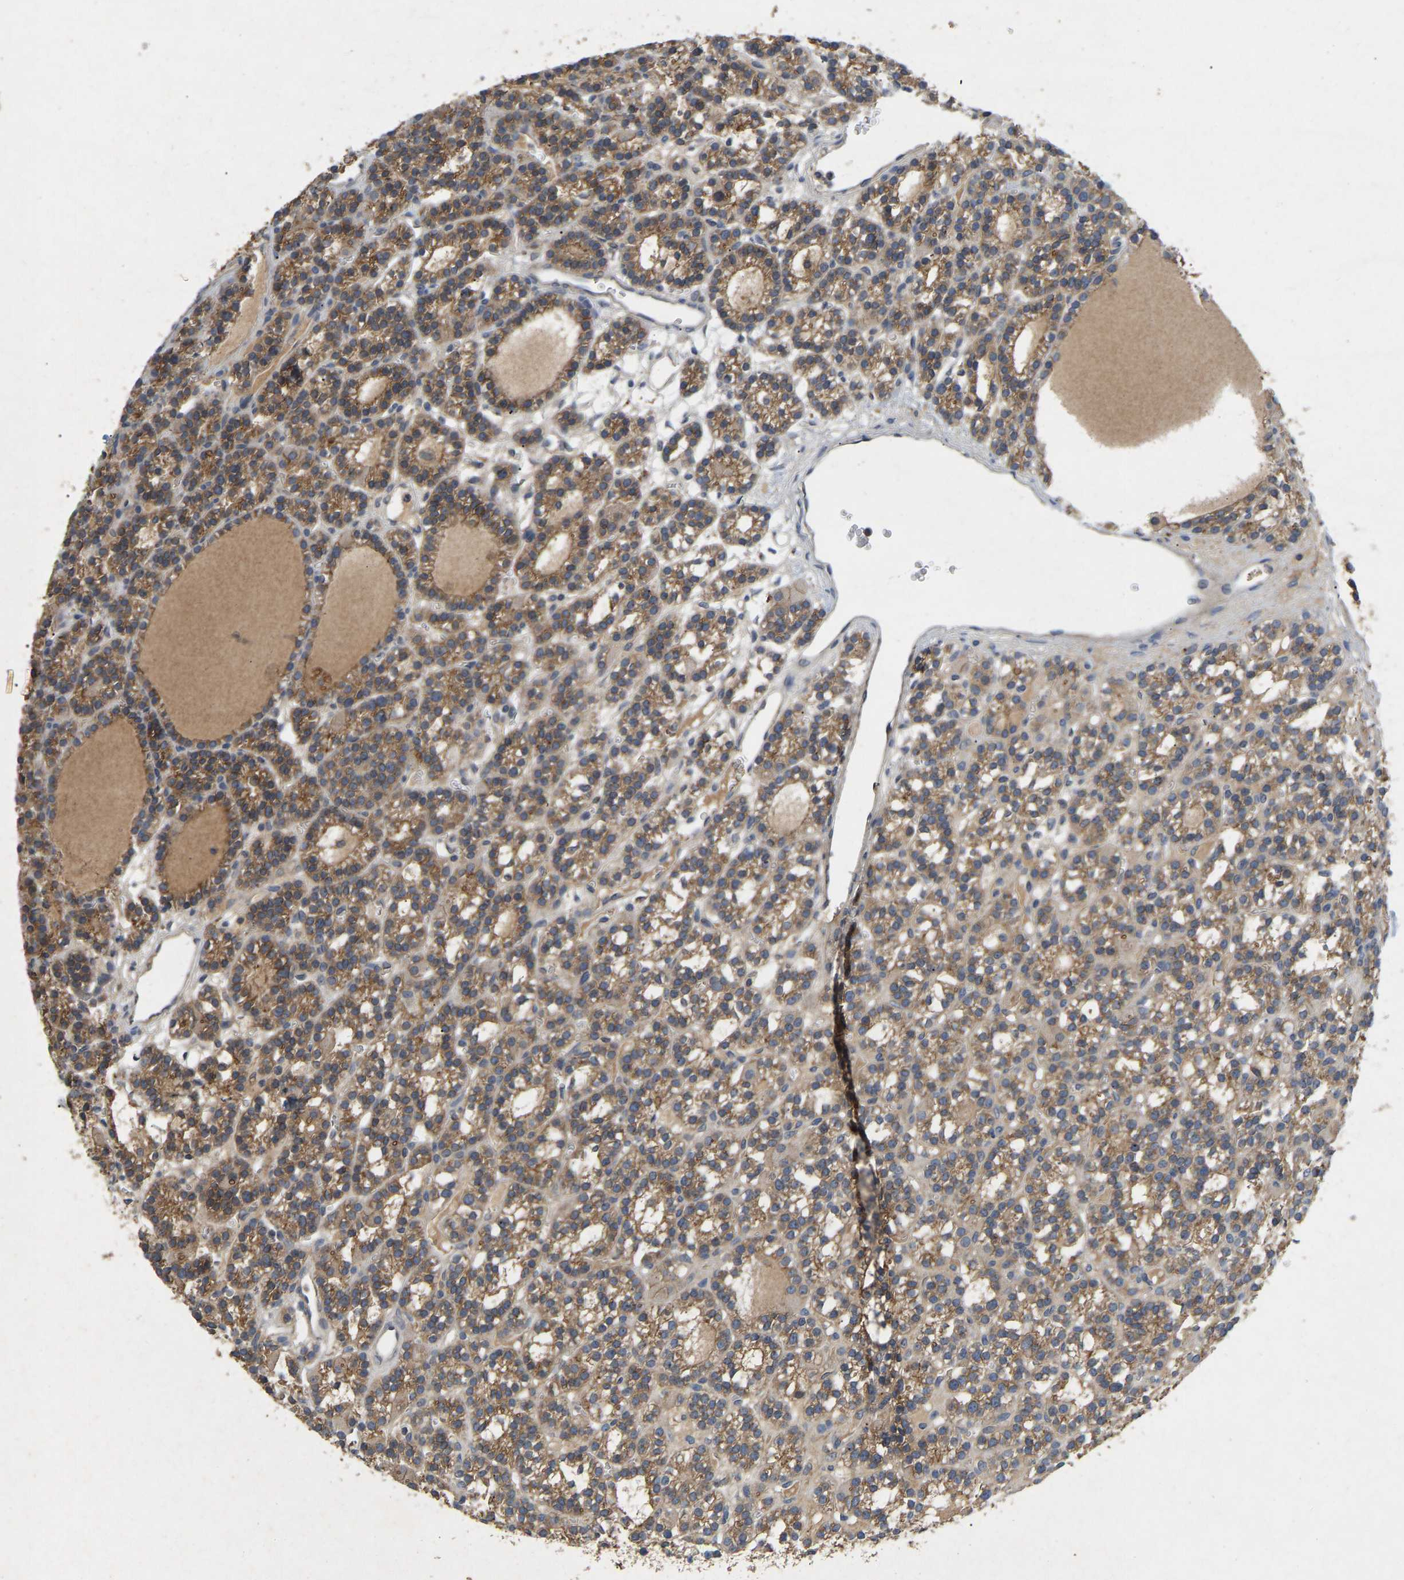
{"staining": {"intensity": "moderate", "quantity": ">75%", "location": "cytoplasmic/membranous"}, "tissue": "parathyroid gland", "cell_type": "Glandular cells", "image_type": "normal", "snomed": [{"axis": "morphology", "description": "Normal tissue, NOS"}, {"axis": "morphology", "description": "Adenoma, NOS"}, {"axis": "topography", "description": "Parathyroid gland"}], "caption": "Parathyroid gland stained with DAB immunohistochemistry (IHC) exhibits medium levels of moderate cytoplasmic/membranous staining in approximately >75% of glandular cells.", "gene": "LPAR2", "patient": {"sex": "female", "age": 58}}